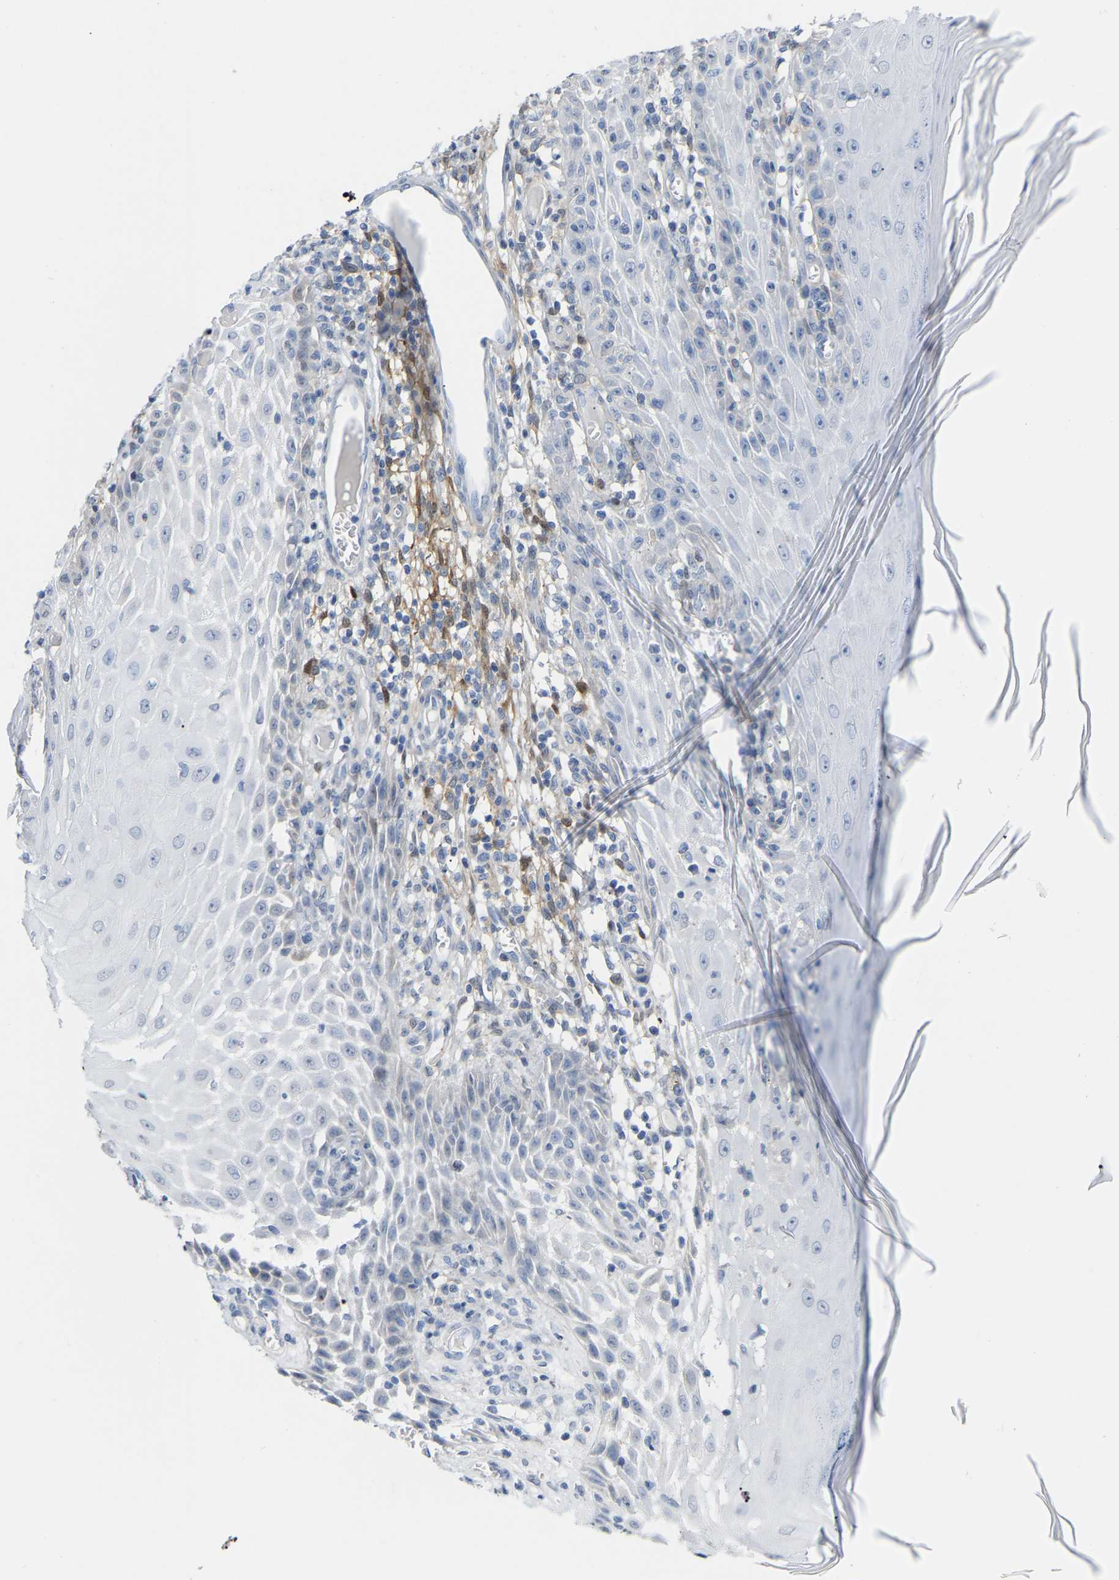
{"staining": {"intensity": "negative", "quantity": "none", "location": "none"}, "tissue": "skin cancer", "cell_type": "Tumor cells", "image_type": "cancer", "snomed": [{"axis": "morphology", "description": "Squamous cell carcinoma, NOS"}, {"axis": "topography", "description": "Skin"}], "caption": "This is a micrograph of immunohistochemistry staining of skin cancer (squamous cell carcinoma), which shows no expression in tumor cells. (DAB (3,3'-diaminobenzidine) immunohistochemistry visualized using brightfield microscopy, high magnification).", "gene": "ABTB2", "patient": {"sex": "female", "age": 73}}